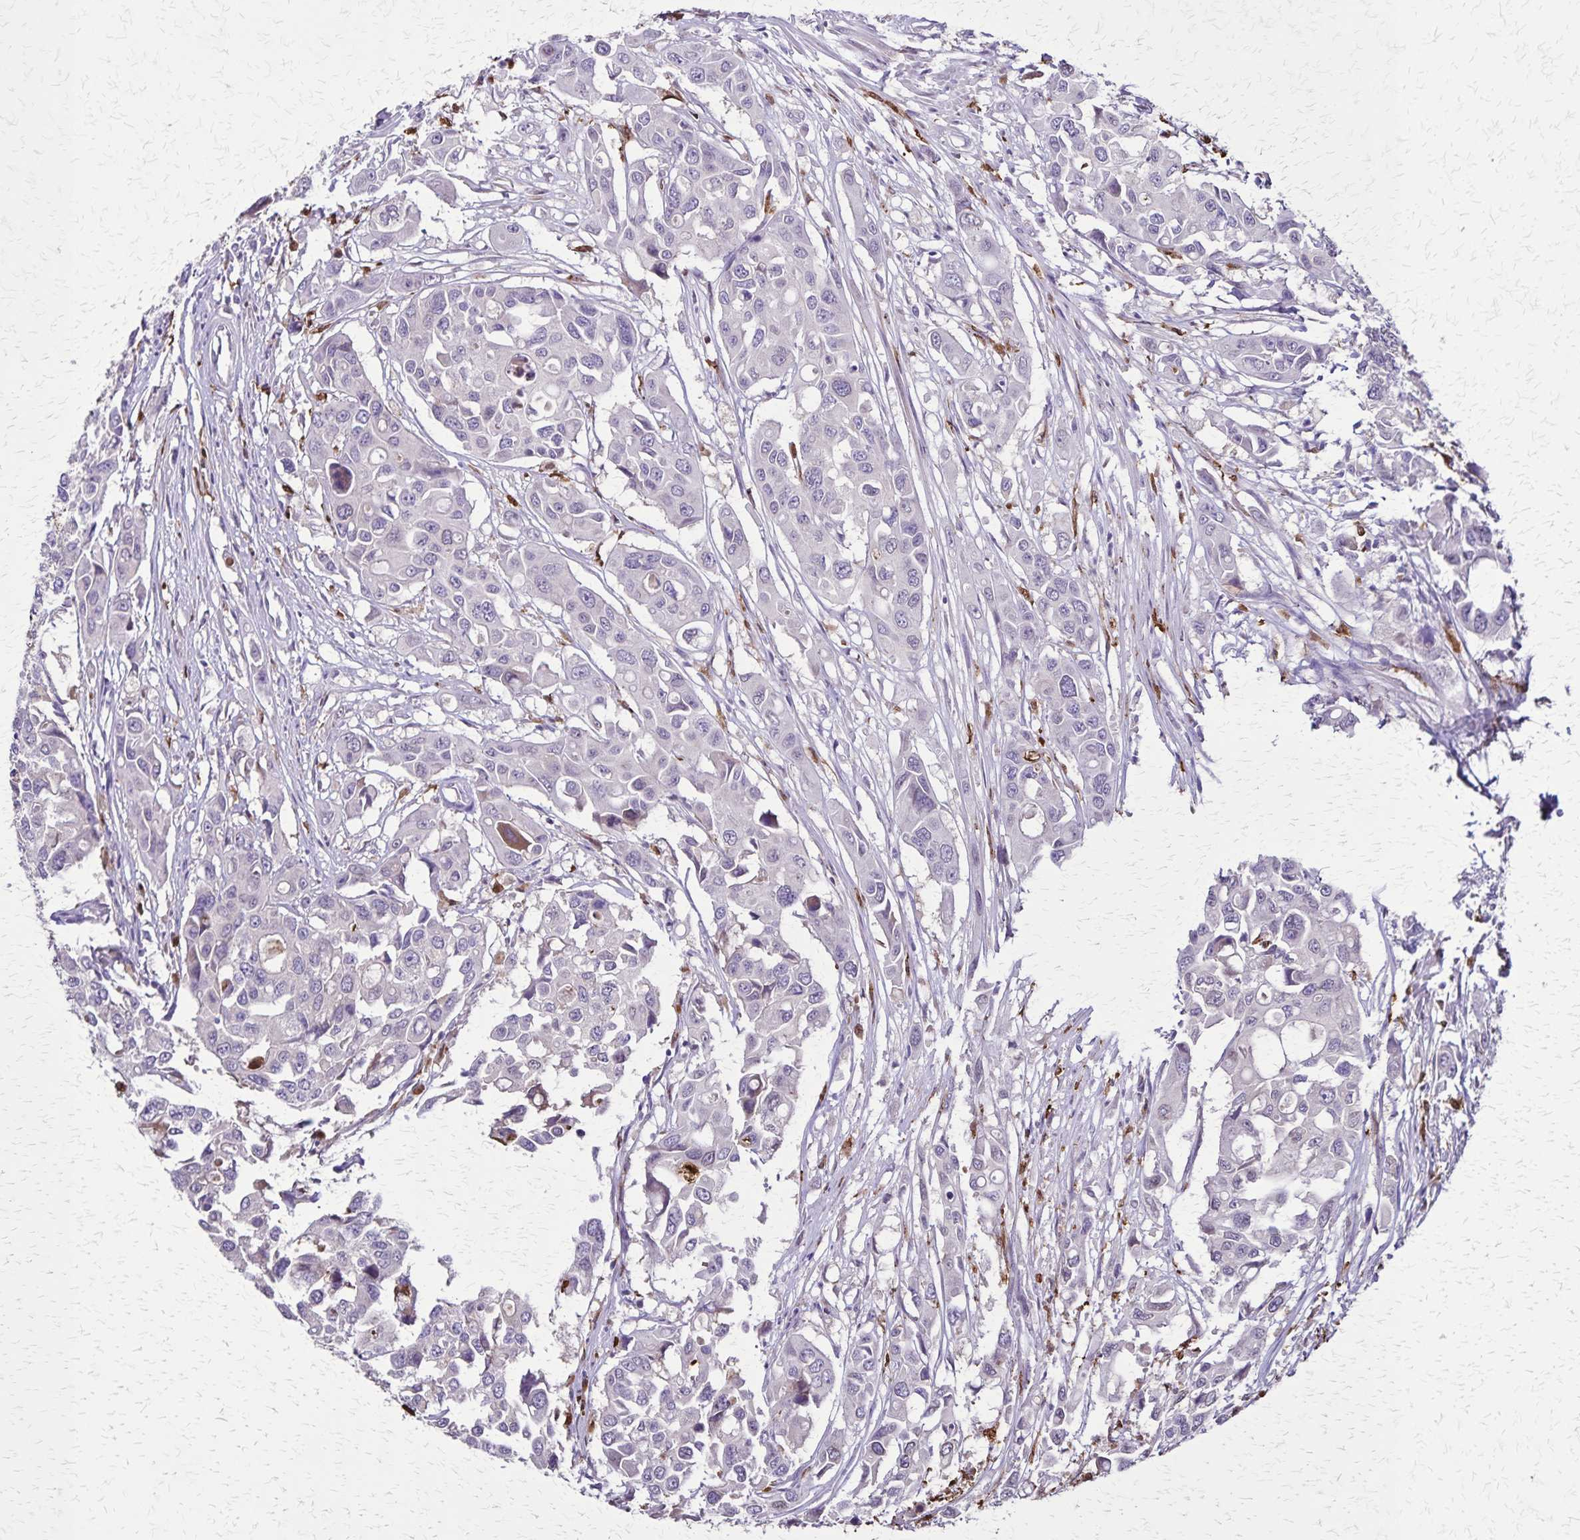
{"staining": {"intensity": "negative", "quantity": "none", "location": "none"}, "tissue": "colorectal cancer", "cell_type": "Tumor cells", "image_type": "cancer", "snomed": [{"axis": "morphology", "description": "Adenocarcinoma, NOS"}, {"axis": "topography", "description": "Colon"}], "caption": "The IHC micrograph has no significant staining in tumor cells of colorectal cancer (adenocarcinoma) tissue.", "gene": "ULBP3", "patient": {"sex": "male", "age": 77}}